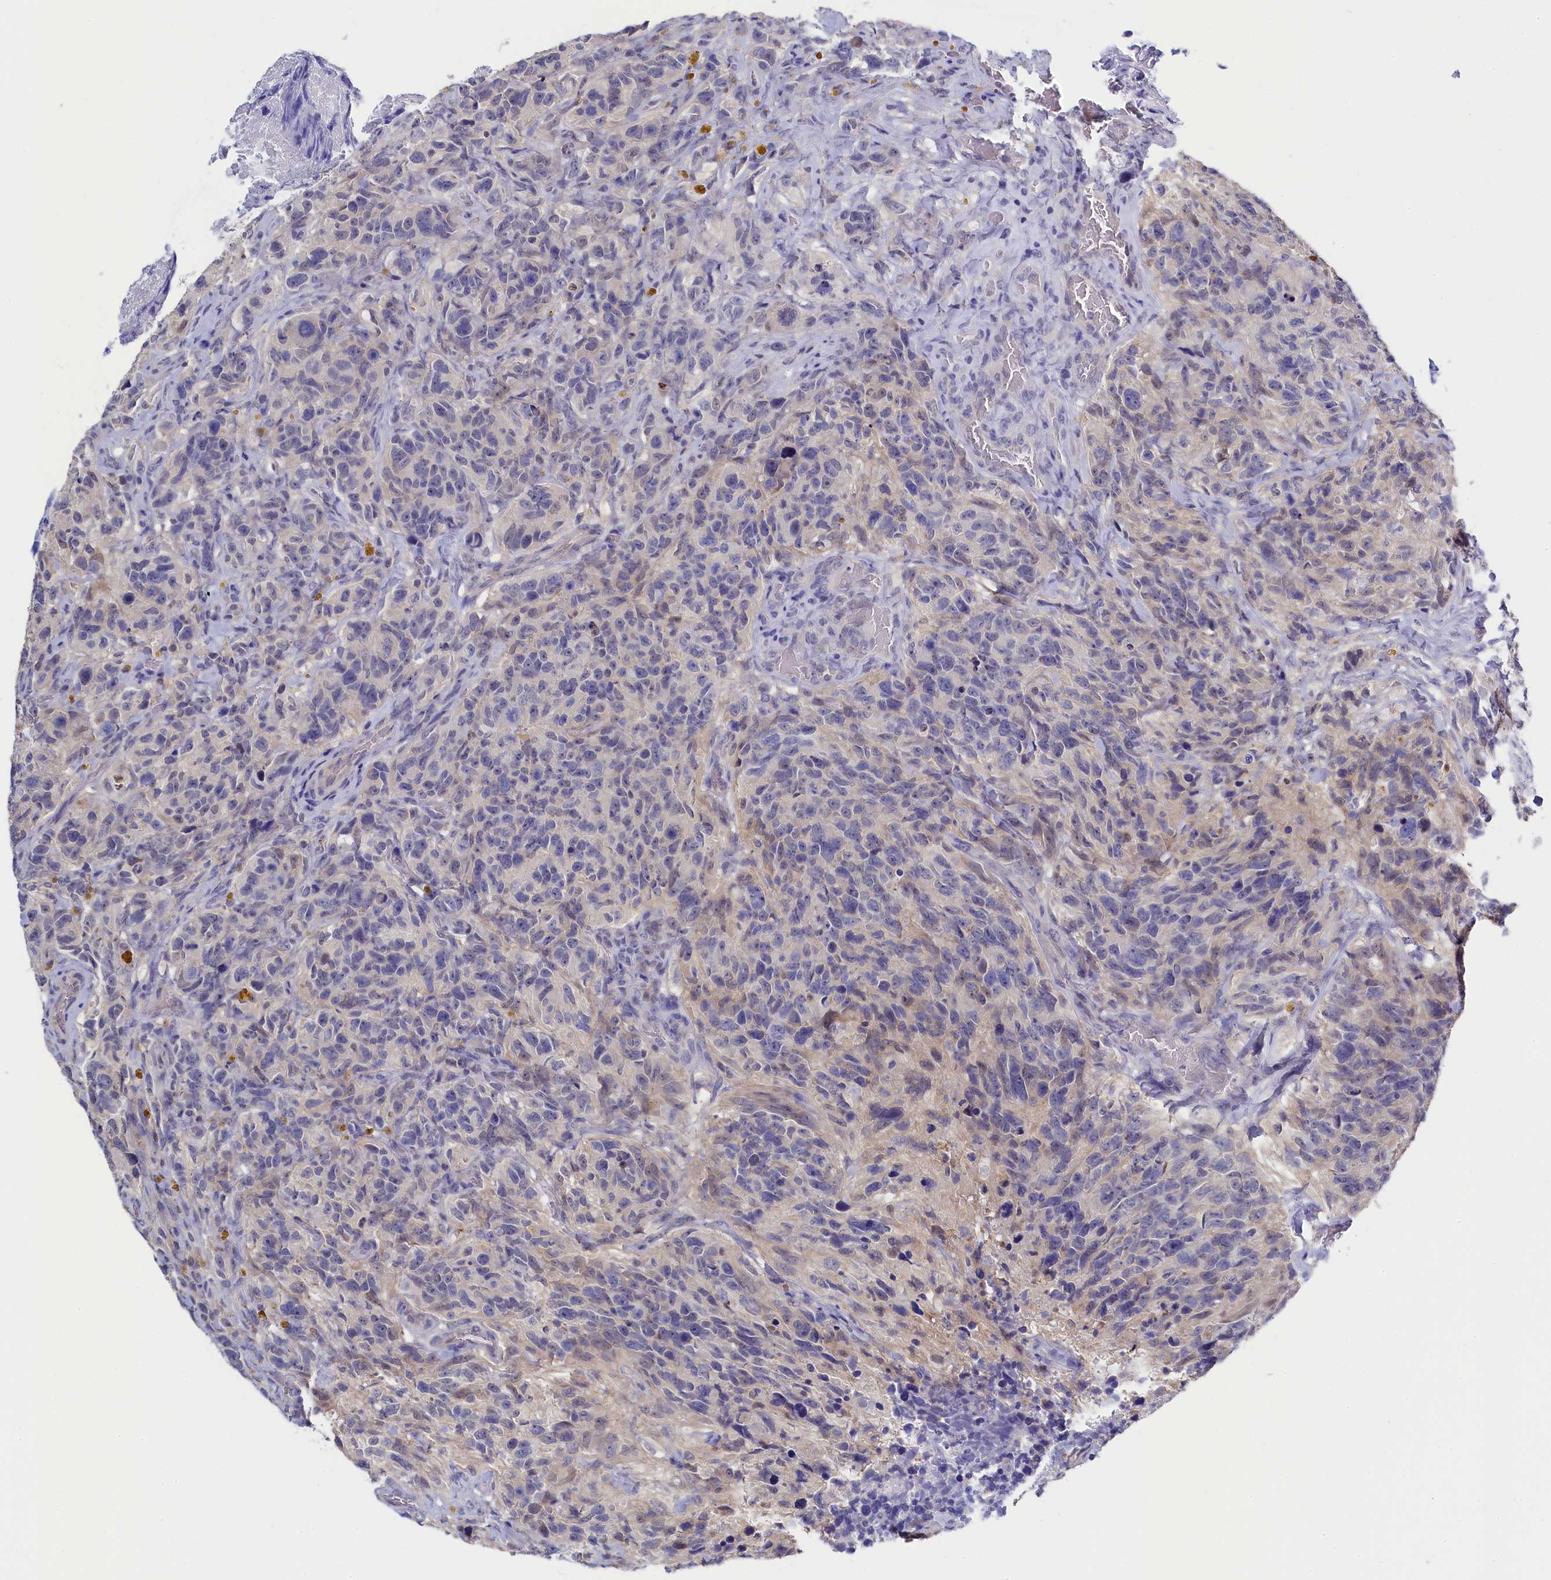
{"staining": {"intensity": "weak", "quantity": "<25%", "location": "nuclear"}, "tissue": "glioma", "cell_type": "Tumor cells", "image_type": "cancer", "snomed": [{"axis": "morphology", "description": "Glioma, malignant, High grade"}, {"axis": "topography", "description": "Brain"}], "caption": "Tumor cells show no significant protein staining in glioma. (DAB (3,3'-diaminobenzidine) immunohistochemistry (IHC), high magnification).", "gene": "C11orf54", "patient": {"sex": "male", "age": 69}}